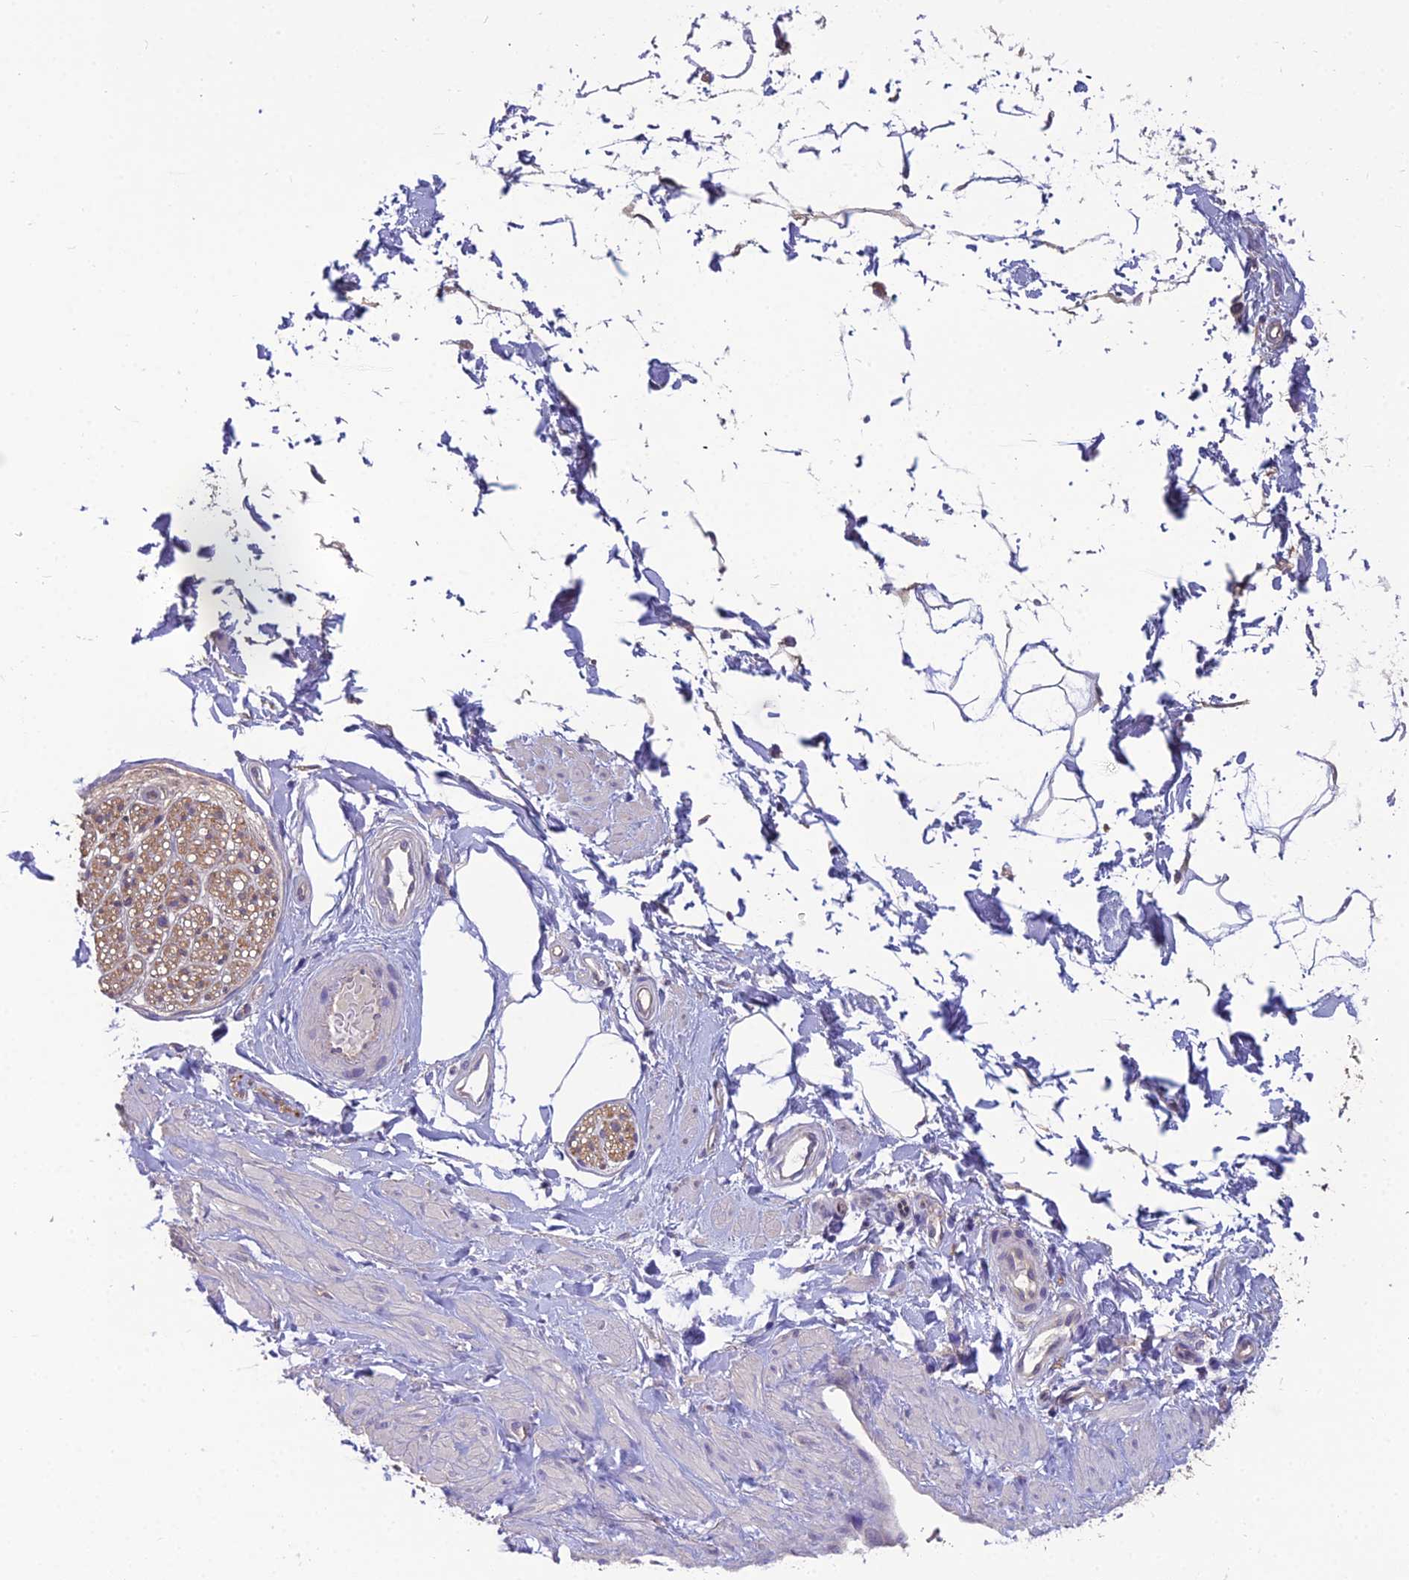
{"staining": {"intensity": "negative", "quantity": "none", "location": "none"}, "tissue": "adipose tissue", "cell_type": "Adipocytes", "image_type": "normal", "snomed": [{"axis": "morphology", "description": "Normal tissue, NOS"}, {"axis": "topography", "description": "Soft tissue"}, {"axis": "topography", "description": "Adipose tissue"}, {"axis": "topography", "description": "Vascular tissue"}, {"axis": "topography", "description": "Peripheral nerve tissue"}], "caption": "The IHC micrograph has no significant expression in adipocytes of adipose tissue.", "gene": "MVD", "patient": {"sex": "male", "age": 74}}